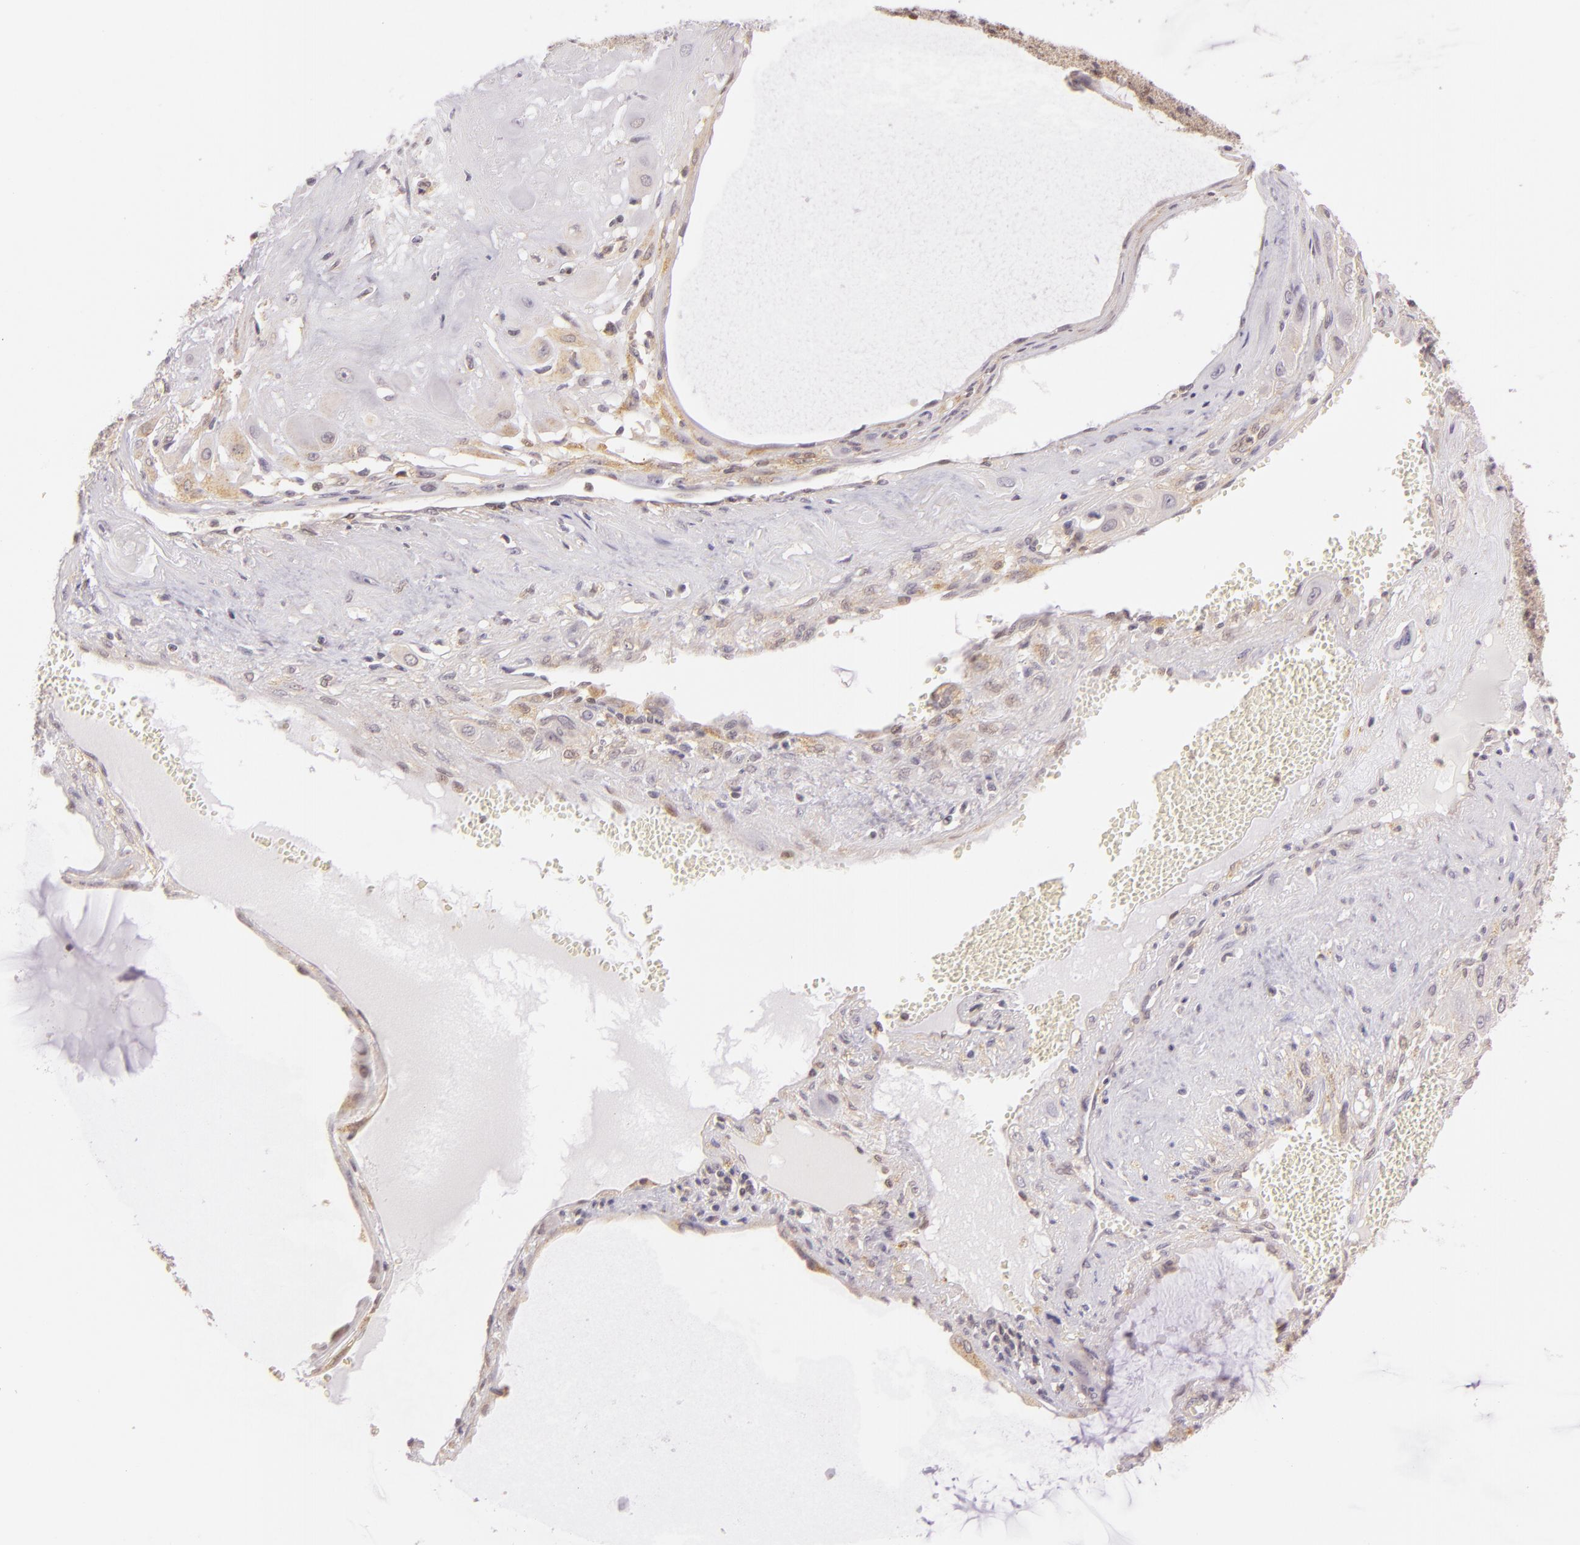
{"staining": {"intensity": "weak", "quantity": "<25%", "location": "cytoplasmic/membranous"}, "tissue": "cervical cancer", "cell_type": "Tumor cells", "image_type": "cancer", "snomed": [{"axis": "morphology", "description": "Squamous cell carcinoma, NOS"}, {"axis": "topography", "description": "Cervix"}], "caption": "This photomicrograph is of cervical cancer (squamous cell carcinoma) stained with immunohistochemistry (IHC) to label a protein in brown with the nuclei are counter-stained blue. There is no positivity in tumor cells.", "gene": "IMPDH1", "patient": {"sex": "female", "age": 34}}